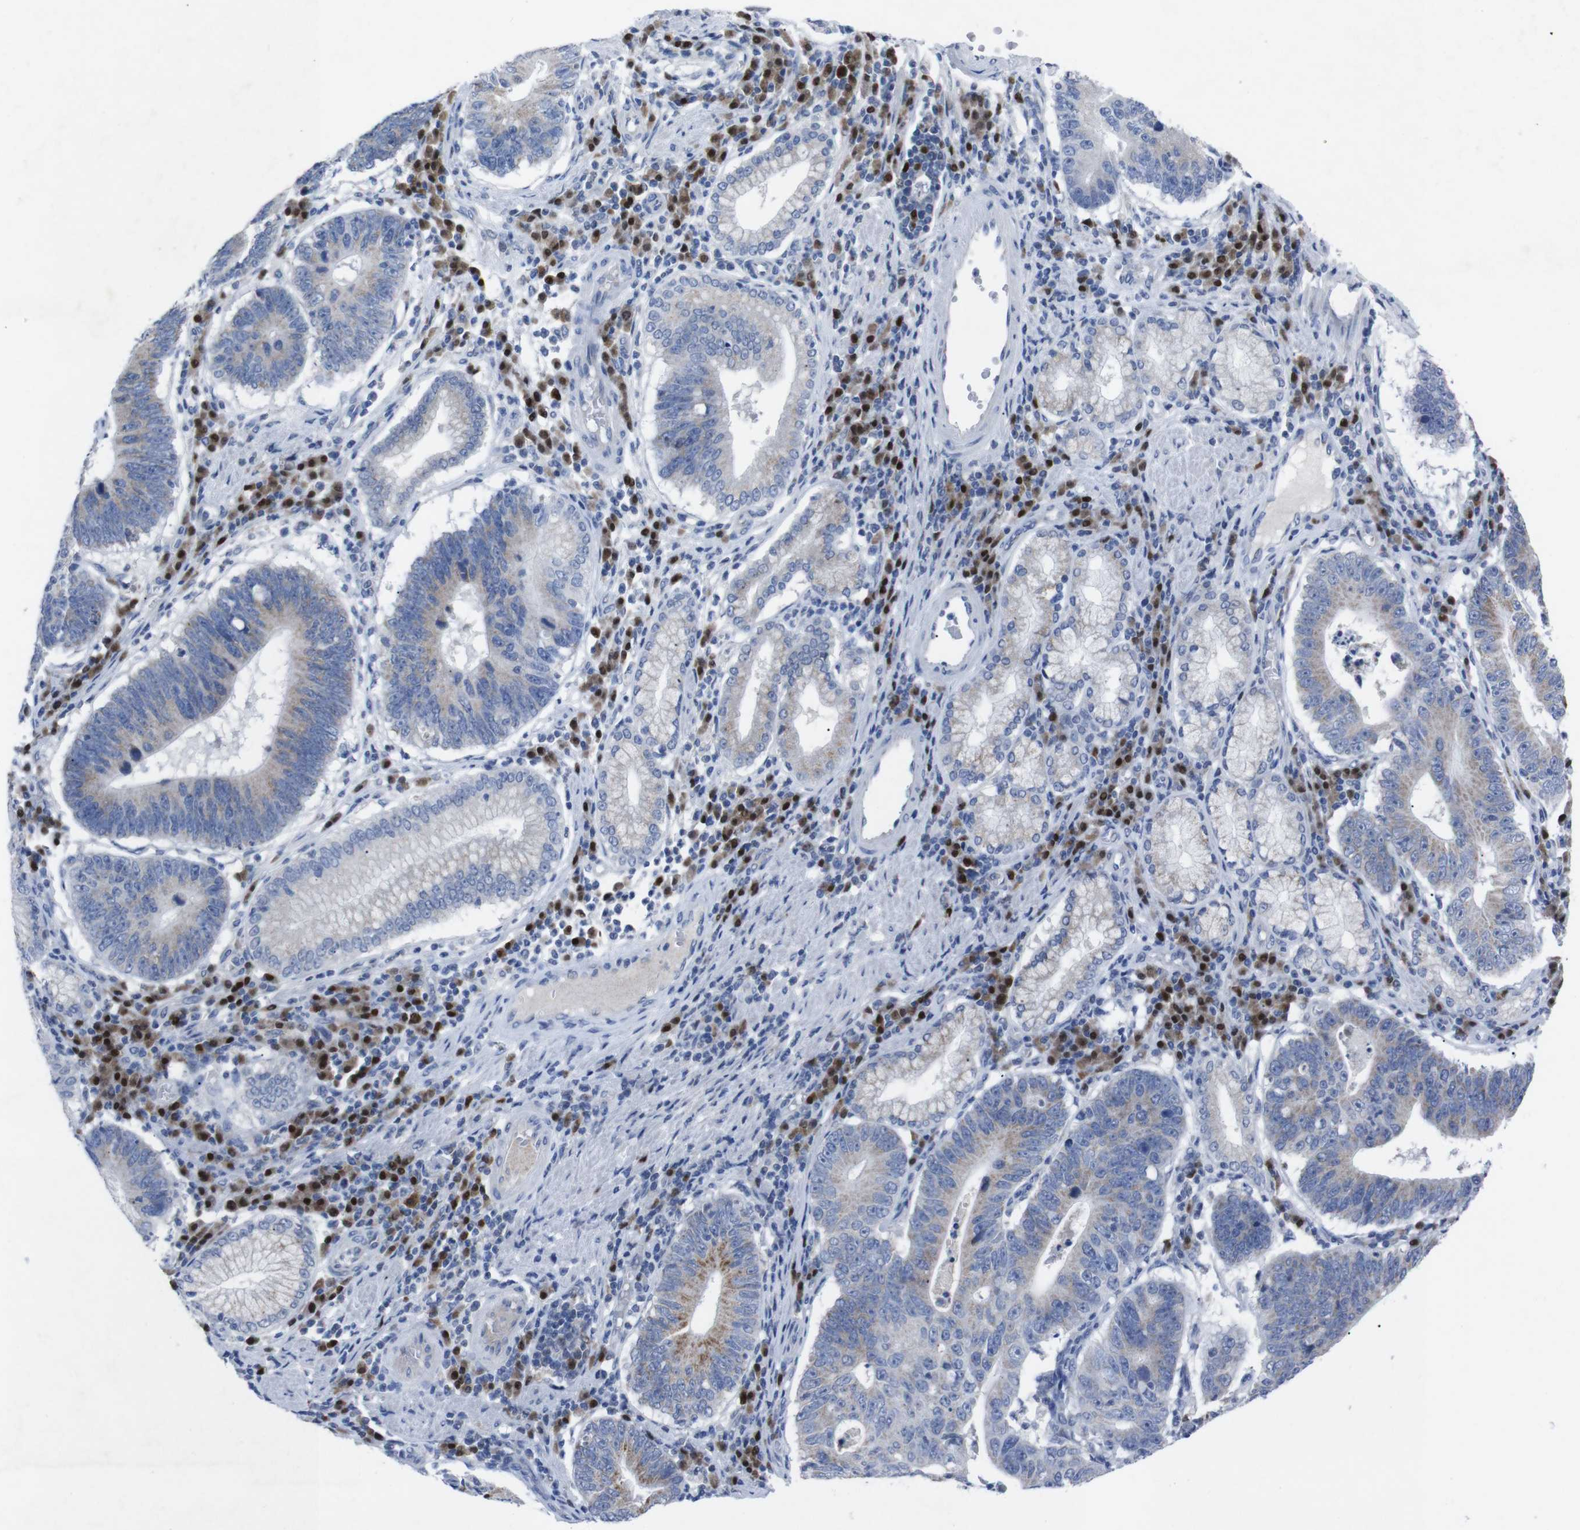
{"staining": {"intensity": "moderate", "quantity": "<25%", "location": "cytoplasmic/membranous"}, "tissue": "stomach cancer", "cell_type": "Tumor cells", "image_type": "cancer", "snomed": [{"axis": "morphology", "description": "Adenocarcinoma, NOS"}, {"axis": "topography", "description": "Stomach"}], "caption": "Stomach cancer (adenocarcinoma) stained with a protein marker displays moderate staining in tumor cells.", "gene": "IRF4", "patient": {"sex": "male", "age": 59}}